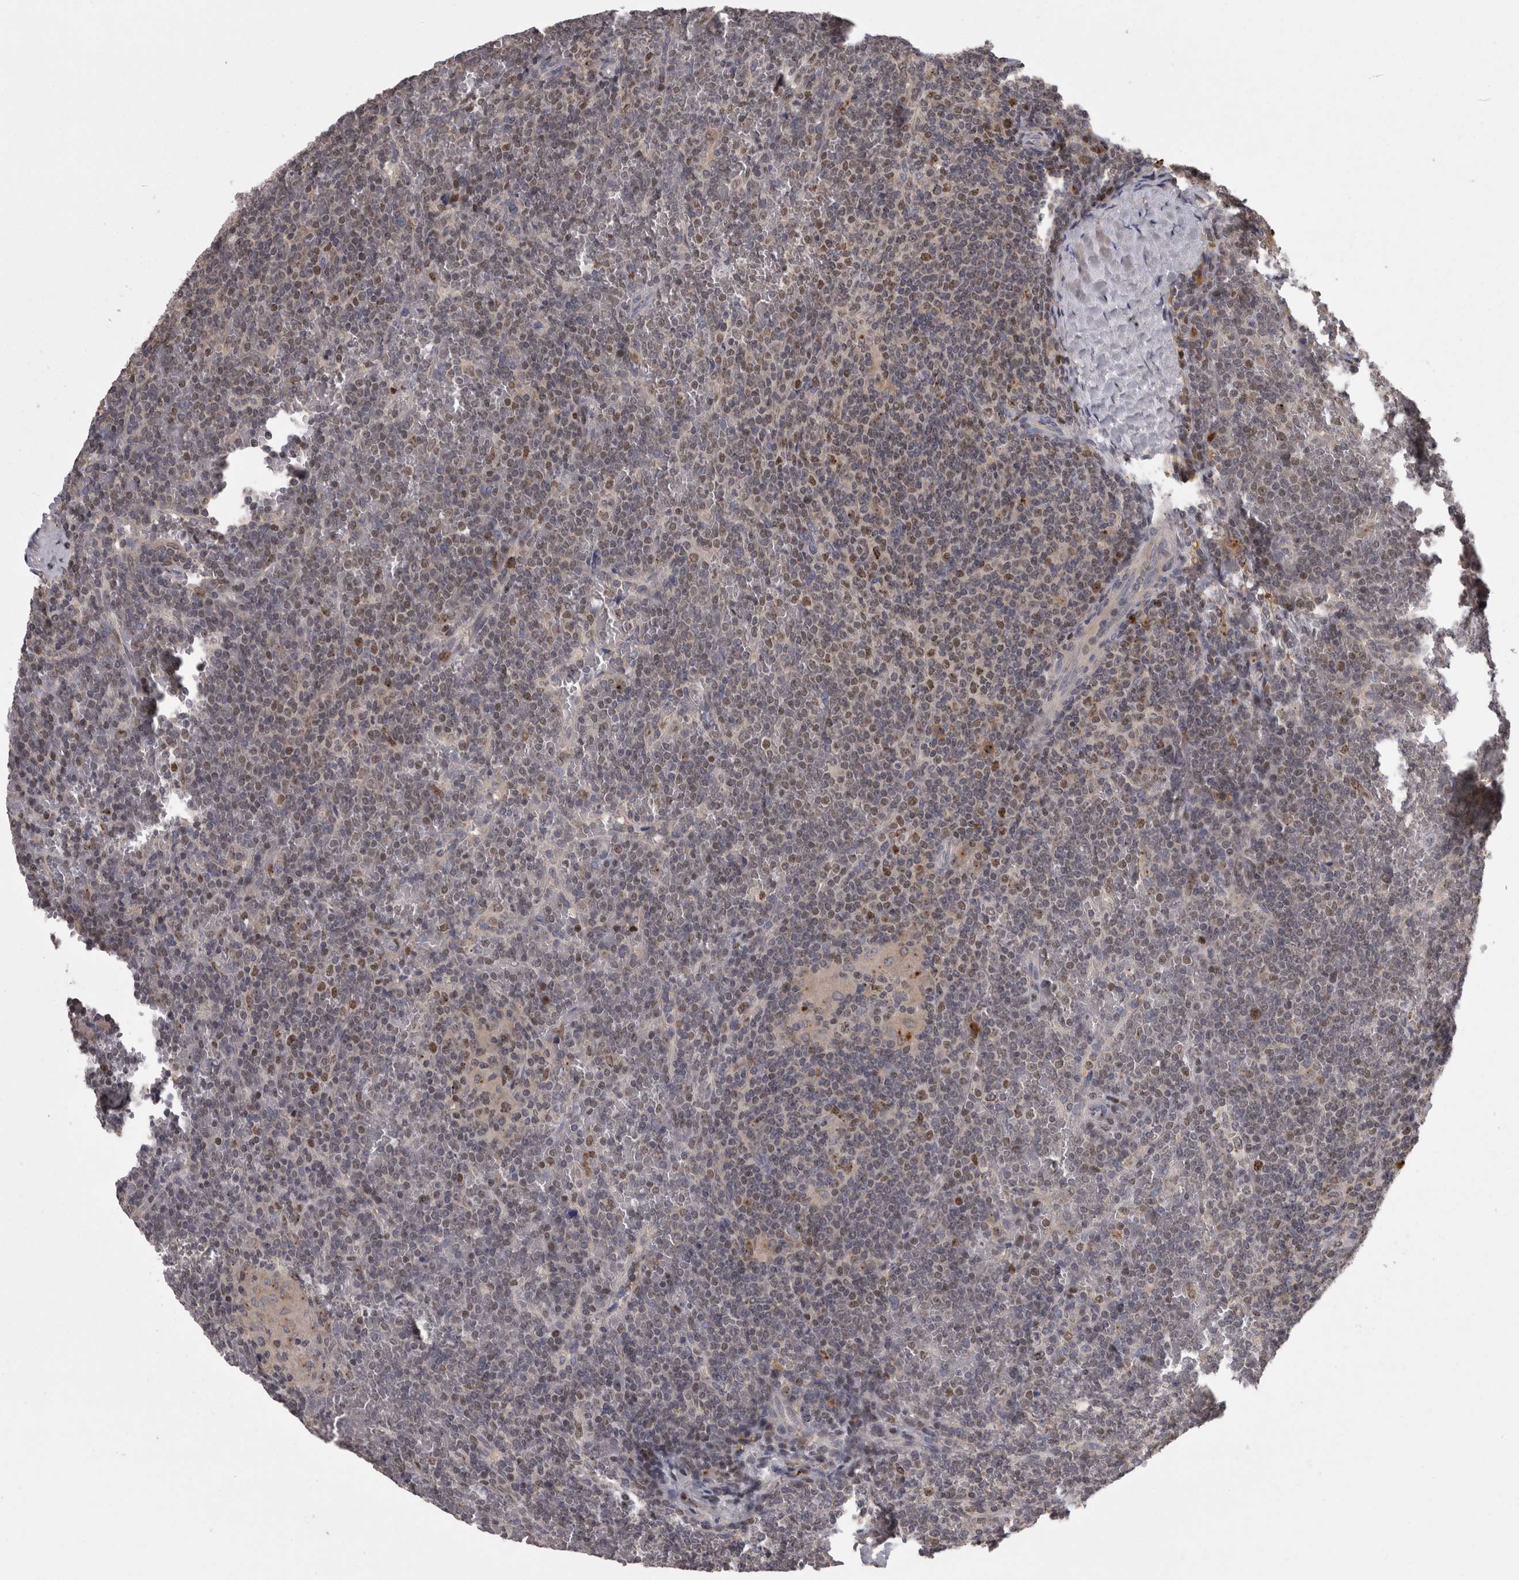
{"staining": {"intensity": "moderate", "quantity": "<25%", "location": "nuclear"}, "tissue": "lymphoma", "cell_type": "Tumor cells", "image_type": "cancer", "snomed": [{"axis": "morphology", "description": "Malignant lymphoma, non-Hodgkin's type, Low grade"}, {"axis": "topography", "description": "Spleen"}], "caption": "Lymphoma stained with immunohistochemistry displays moderate nuclear positivity in approximately <25% of tumor cells.", "gene": "PCM1", "patient": {"sex": "female", "age": 19}}